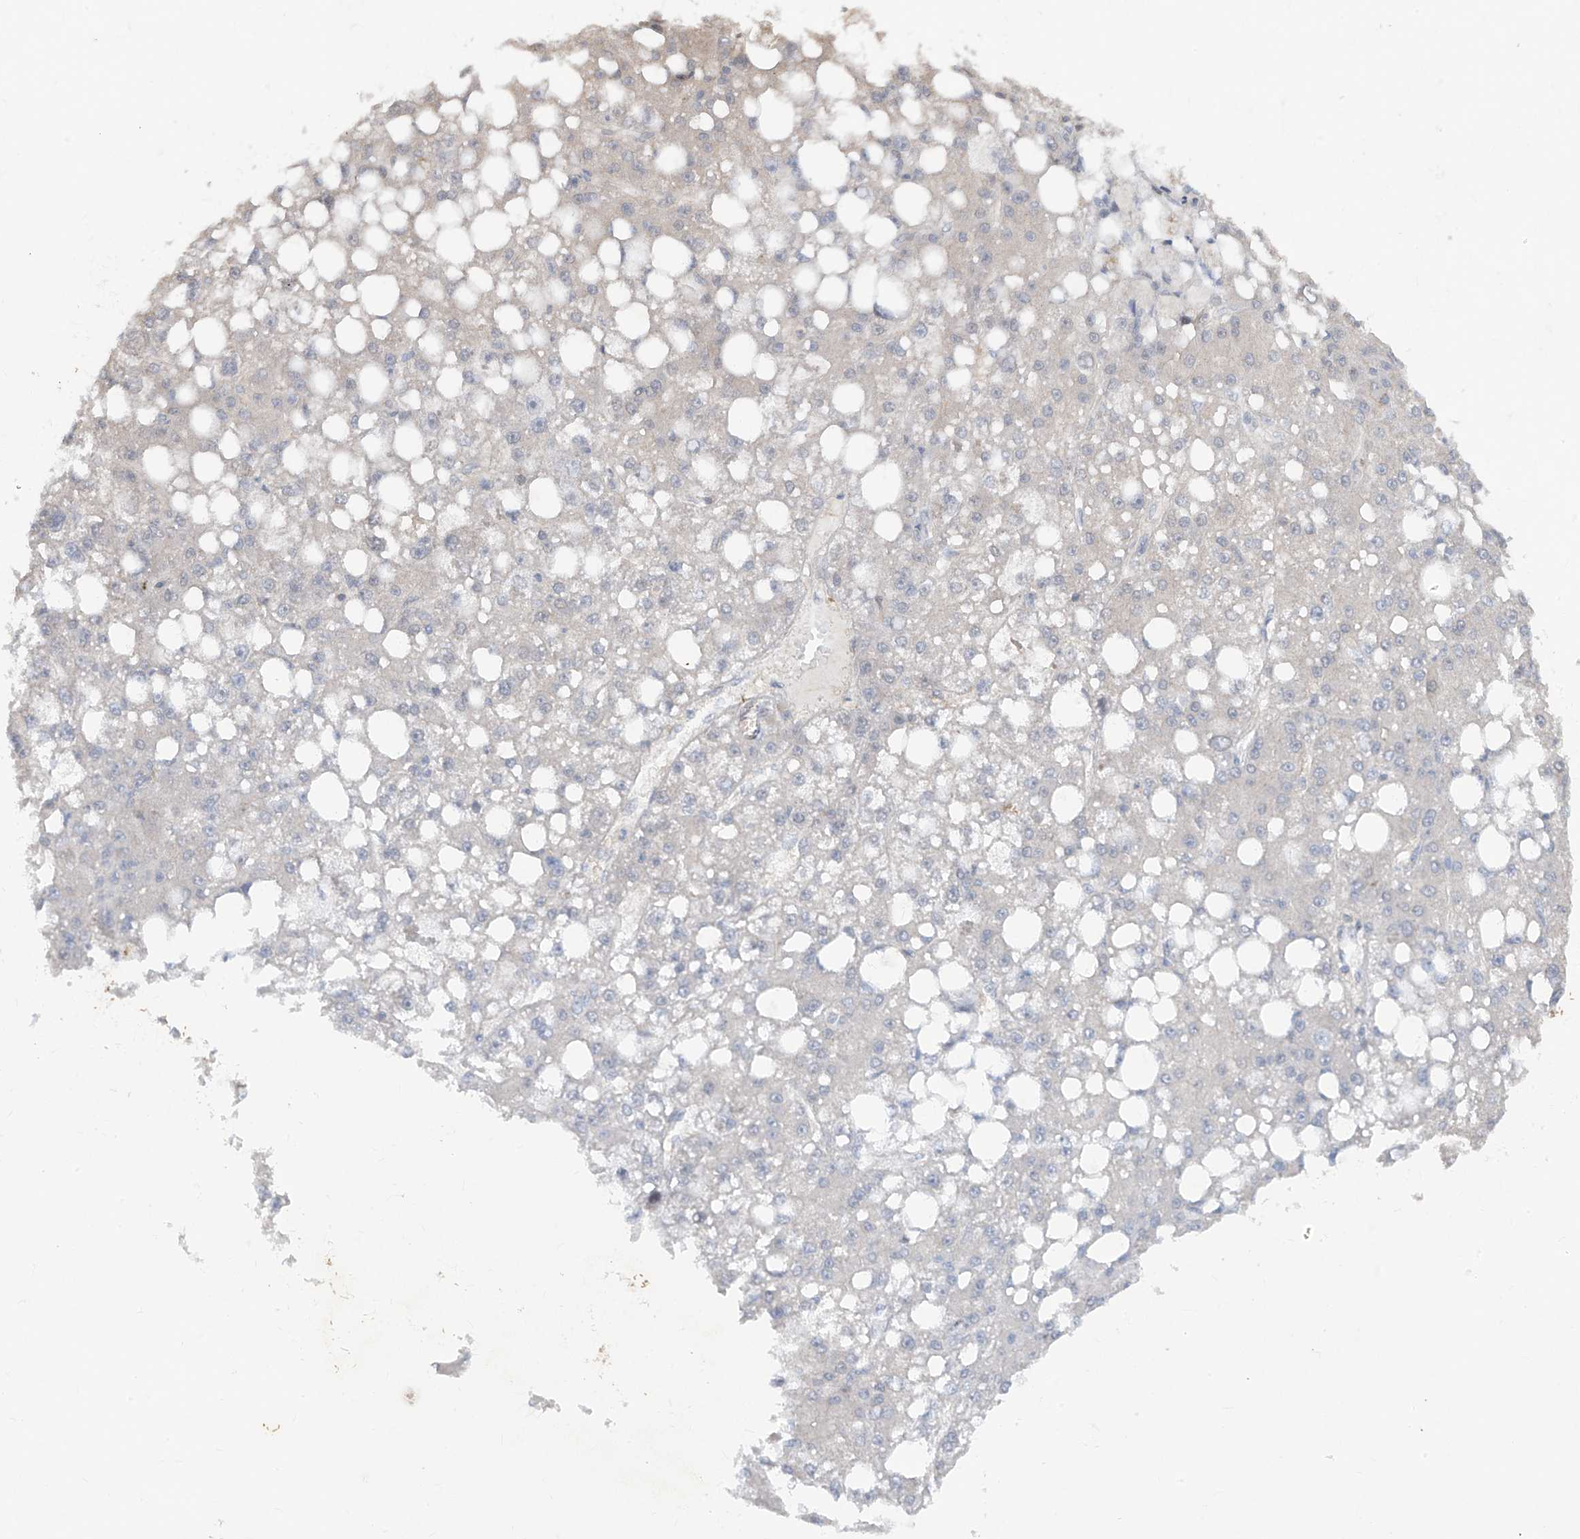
{"staining": {"intensity": "negative", "quantity": "none", "location": "none"}, "tissue": "liver cancer", "cell_type": "Tumor cells", "image_type": "cancer", "snomed": [{"axis": "morphology", "description": "Carcinoma, Hepatocellular, NOS"}, {"axis": "topography", "description": "Liver"}], "caption": "Tumor cells show no significant protein staining in liver cancer (hepatocellular carcinoma). Brightfield microscopy of IHC stained with DAB (brown) and hematoxylin (blue), captured at high magnification.", "gene": "ZNF358", "patient": {"sex": "male", "age": 67}}